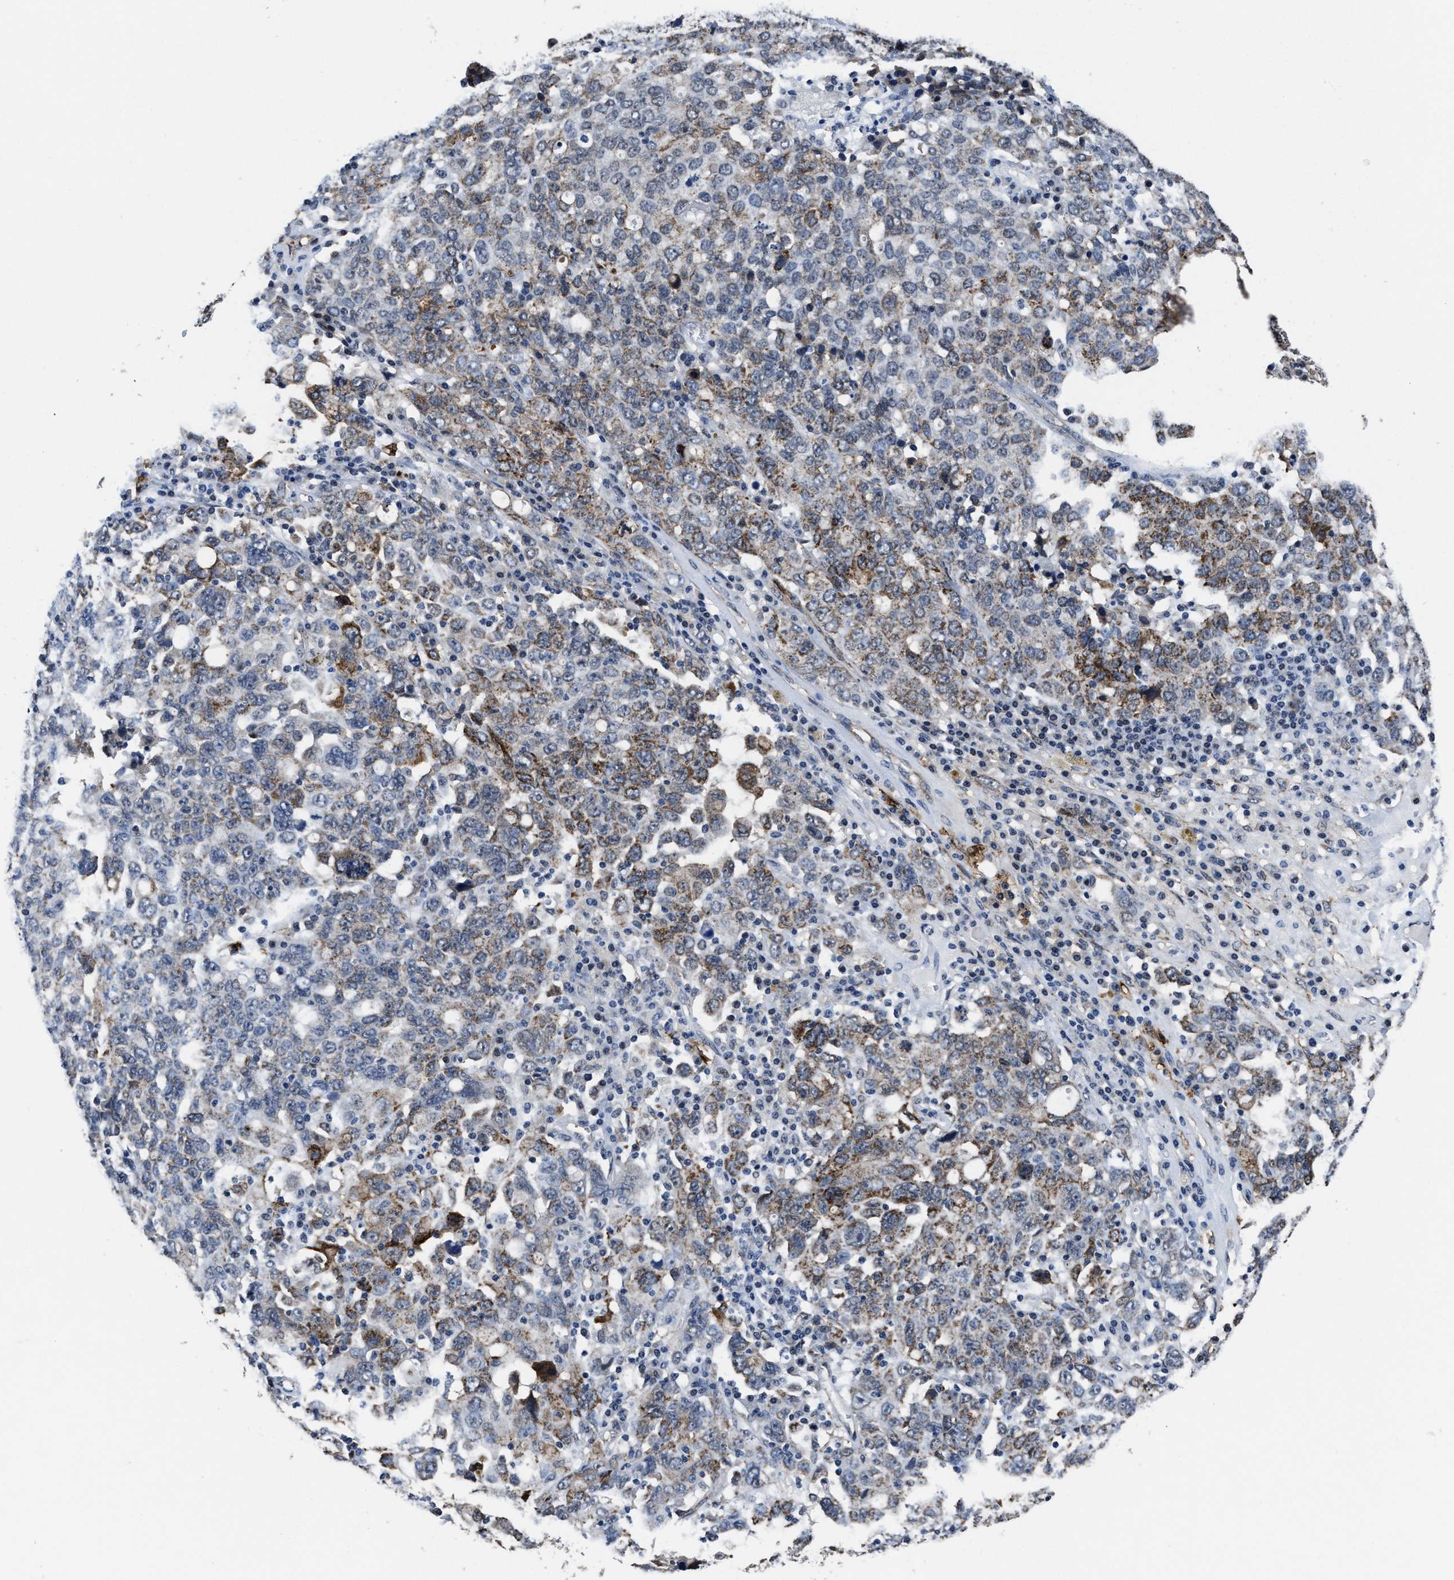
{"staining": {"intensity": "moderate", "quantity": ">75%", "location": "cytoplasmic/membranous"}, "tissue": "ovarian cancer", "cell_type": "Tumor cells", "image_type": "cancer", "snomed": [{"axis": "morphology", "description": "Carcinoma, endometroid"}, {"axis": "topography", "description": "Ovary"}], "caption": "An immunohistochemistry photomicrograph of neoplastic tissue is shown. Protein staining in brown labels moderate cytoplasmic/membranous positivity in ovarian cancer within tumor cells. The staining was performed using DAB to visualize the protein expression in brown, while the nuclei were stained in blue with hematoxylin (Magnification: 20x).", "gene": "MARCKSL1", "patient": {"sex": "female", "age": 62}}